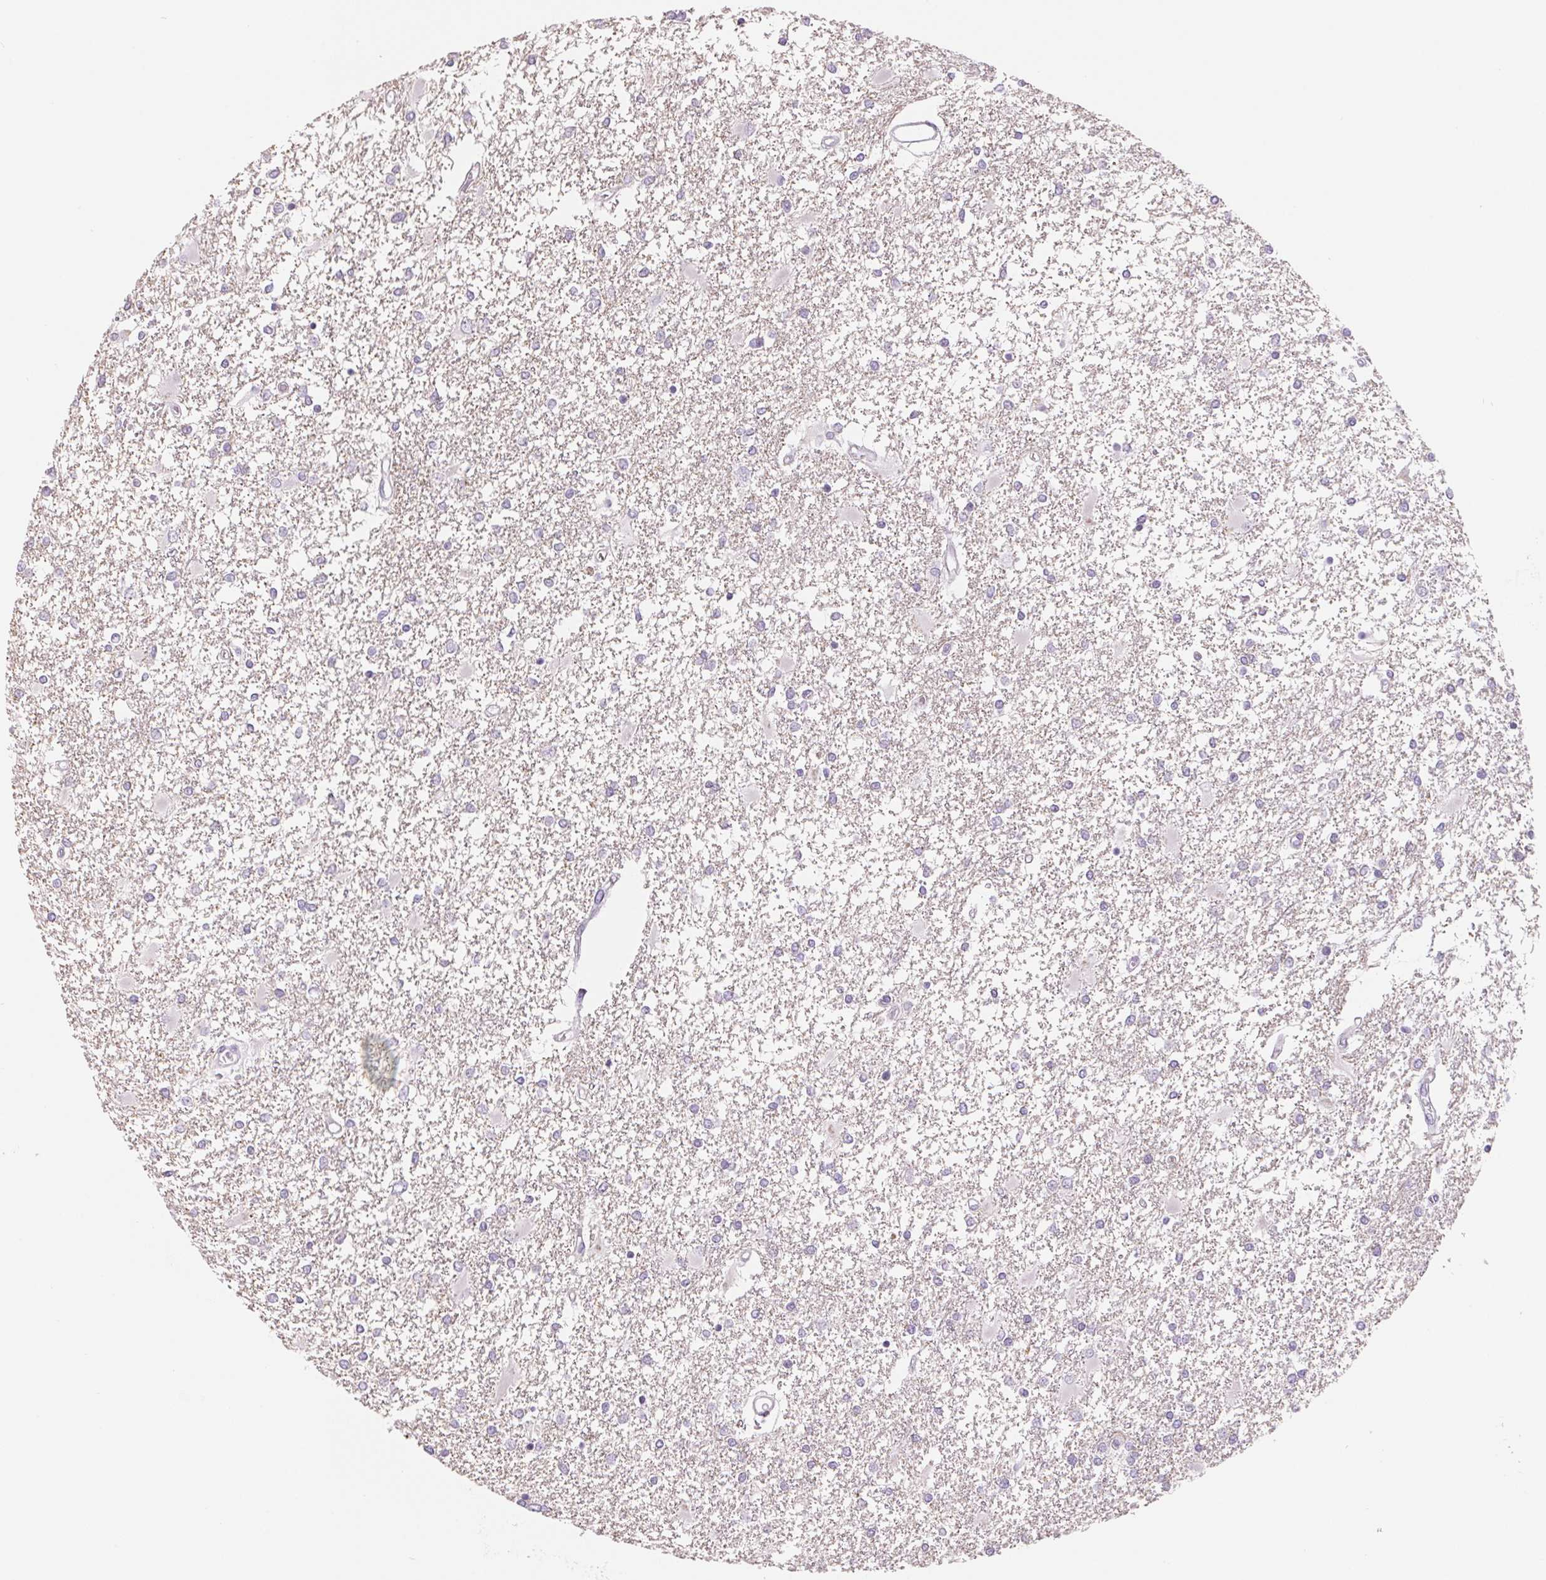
{"staining": {"intensity": "negative", "quantity": "none", "location": "none"}, "tissue": "glioma", "cell_type": "Tumor cells", "image_type": "cancer", "snomed": [{"axis": "morphology", "description": "Glioma, malignant, High grade"}, {"axis": "topography", "description": "Cerebral cortex"}], "caption": "Tumor cells show no significant protein positivity in glioma.", "gene": "CCDC168", "patient": {"sex": "male", "age": 79}}